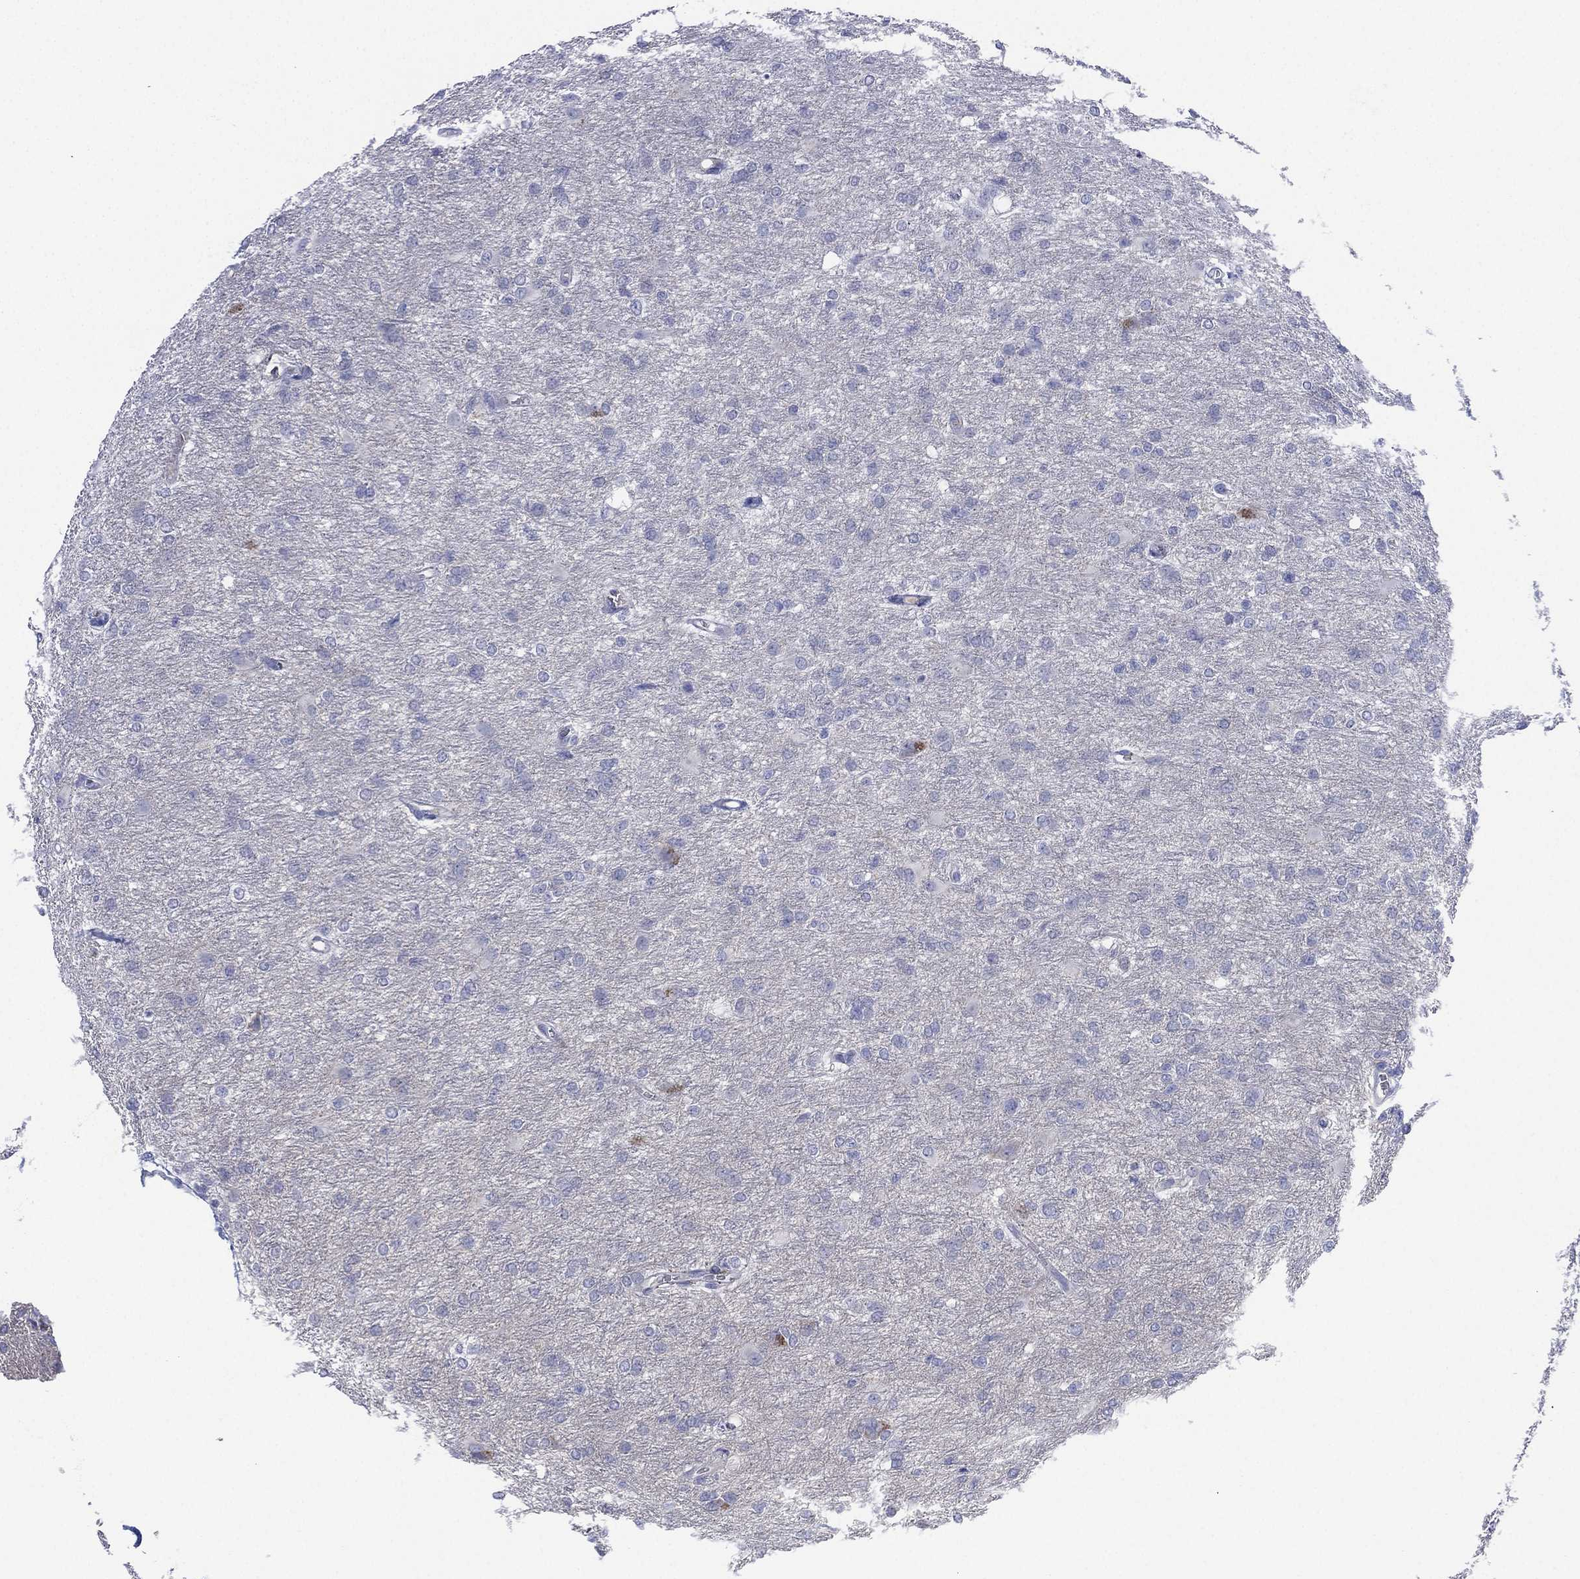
{"staining": {"intensity": "negative", "quantity": "none", "location": "none"}, "tissue": "glioma", "cell_type": "Tumor cells", "image_type": "cancer", "snomed": [{"axis": "morphology", "description": "Glioma, malignant, High grade"}, {"axis": "topography", "description": "Brain"}], "caption": "Histopathology image shows no significant protein expression in tumor cells of malignant glioma (high-grade).", "gene": "CYP2D6", "patient": {"sex": "male", "age": 68}}